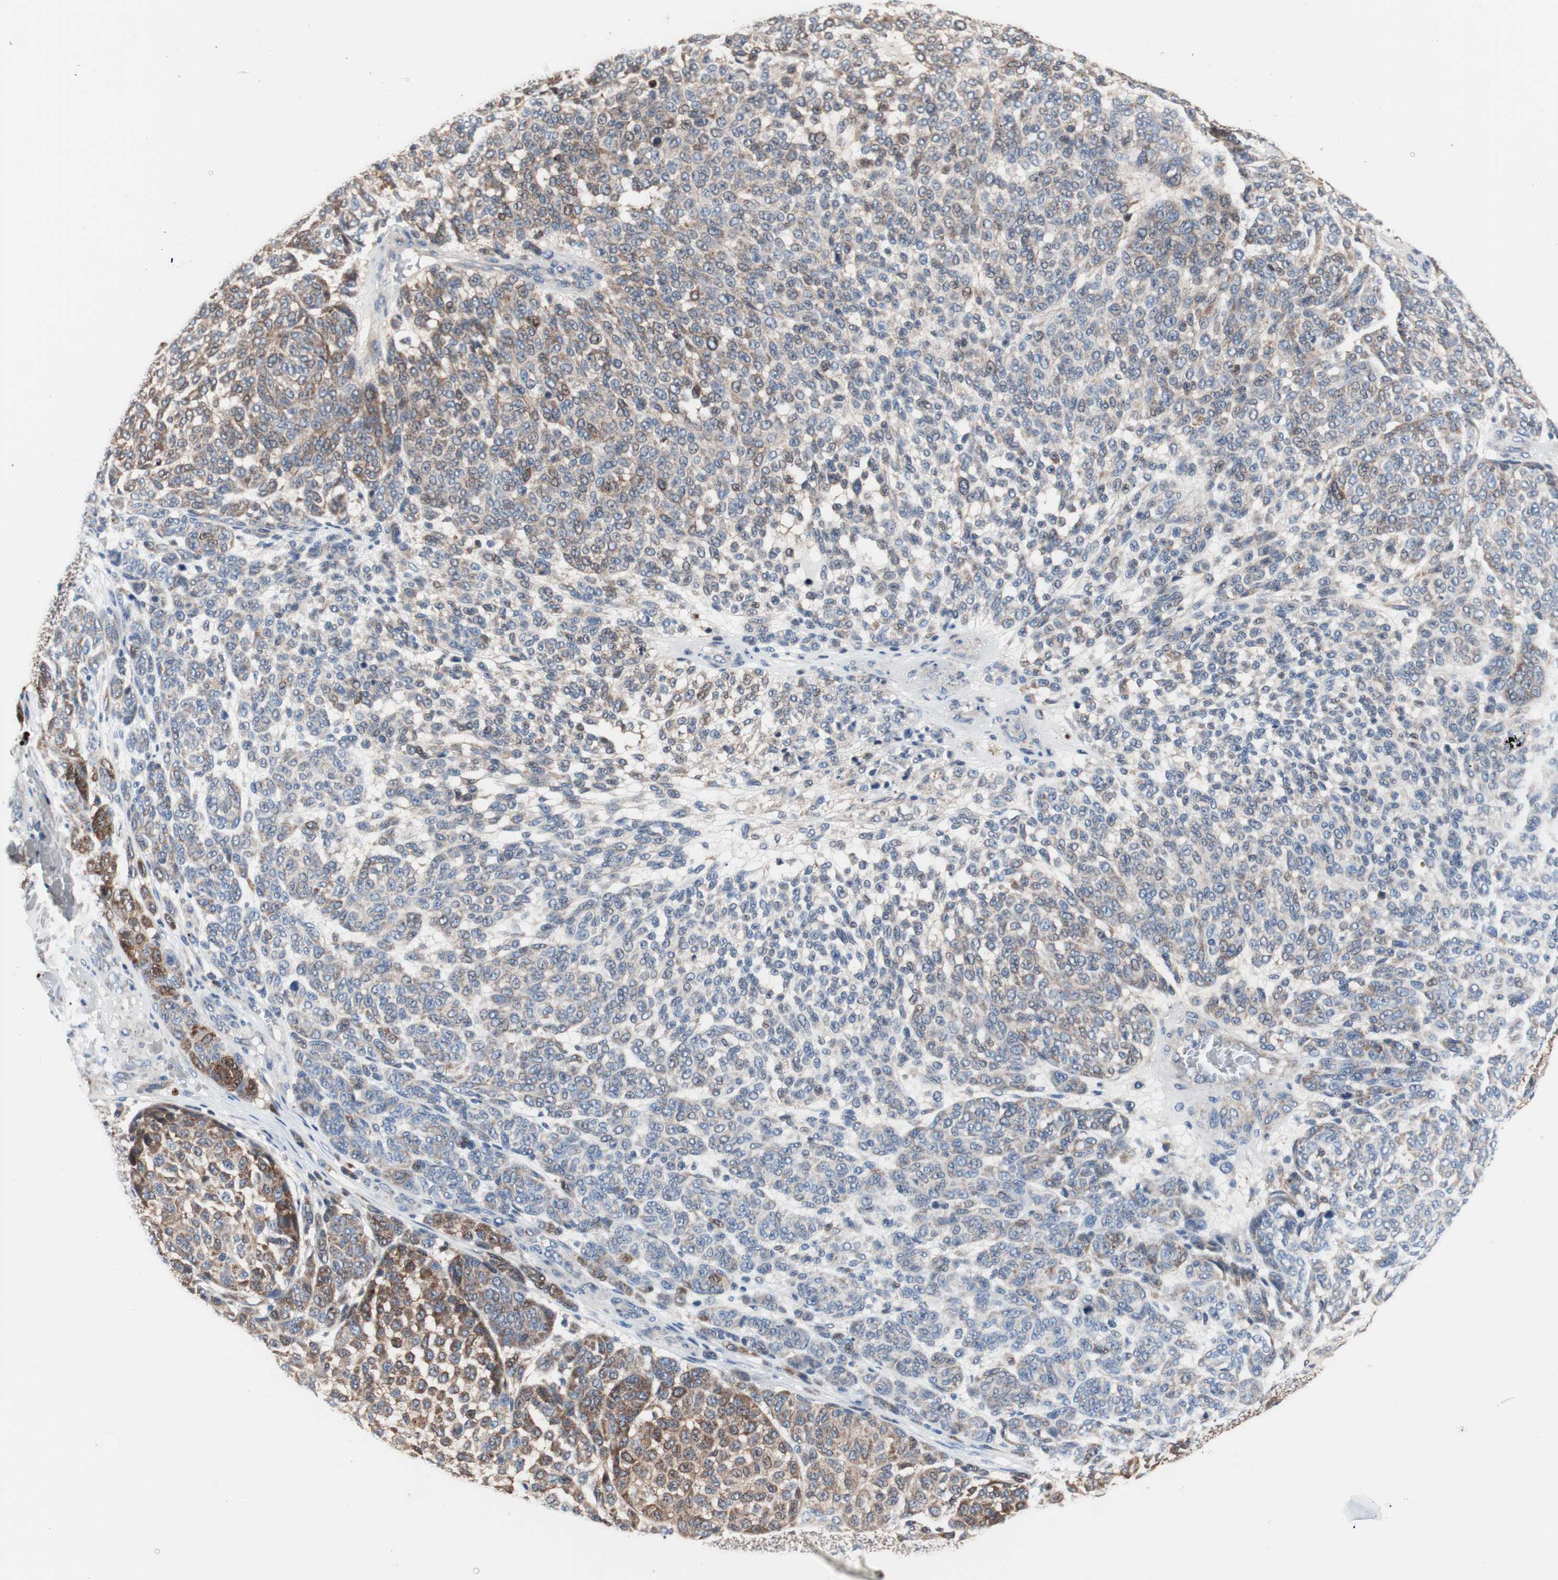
{"staining": {"intensity": "weak", "quantity": ">75%", "location": "cytoplasmic/membranous"}, "tissue": "melanoma", "cell_type": "Tumor cells", "image_type": "cancer", "snomed": [{"axis": "morphology", "description": "Malignant melanoma, NOS"}, {"axis": "topography", "description": "Skin"}], "caption": "An immunohistochemistry image of tumor tissue is shown. Protein staining in brown shows weak cytoplasmic/membranous positivity in melanoma within tumor cells.", "gene": "PRDX2", "patient": {"sex": "male", "age": 59}}